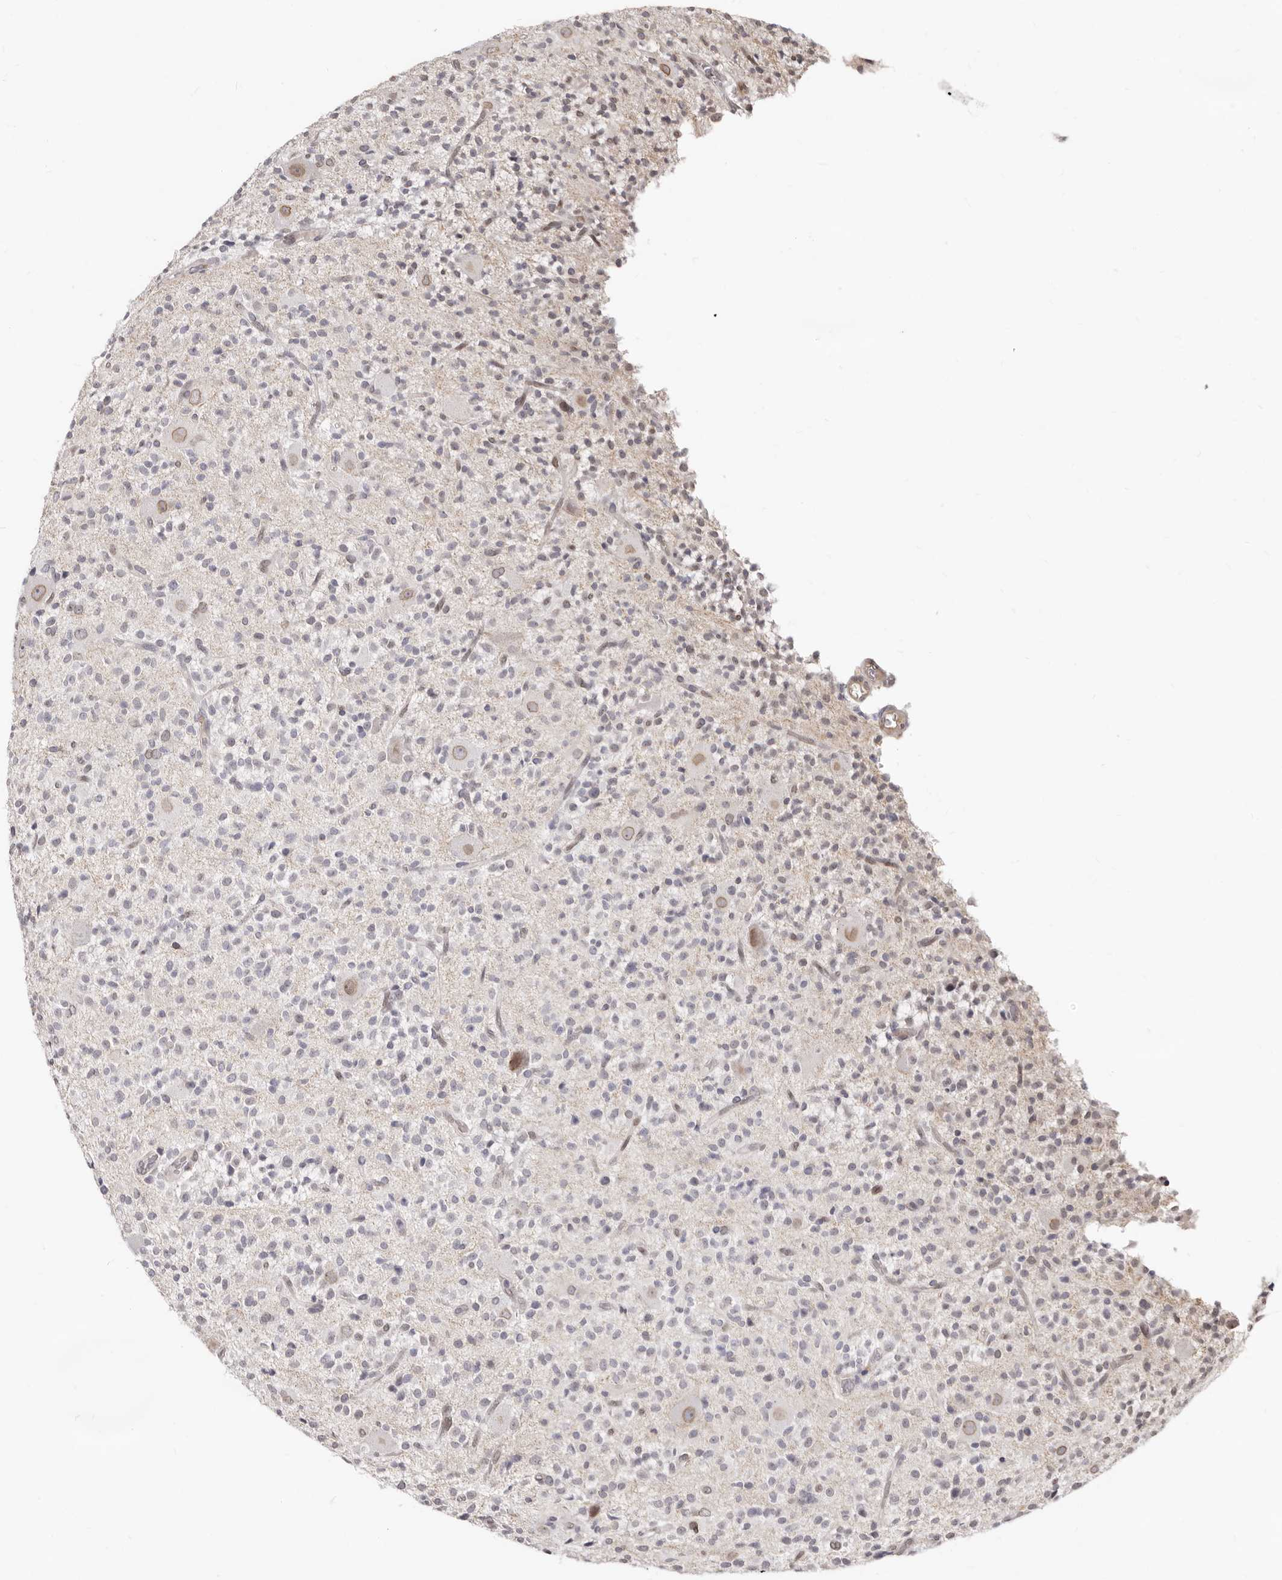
{"staining": {"intensity": "weak", "quantity": "<25%", "location": "nuclear"}, "tissue": "glioma", "cell_type": "Tumor cells", "image_type": "cancer", "snomed": [{"axis": "morphology", "description": "Glioma, malignant, High grade"}, {"axis": "topography", "description": "Brain"}], "caption": "The micrograph reveals no staining of tumor cells in glioma.", "gene": "LCORL", "patient": {"sex": "male", "age": 34}}